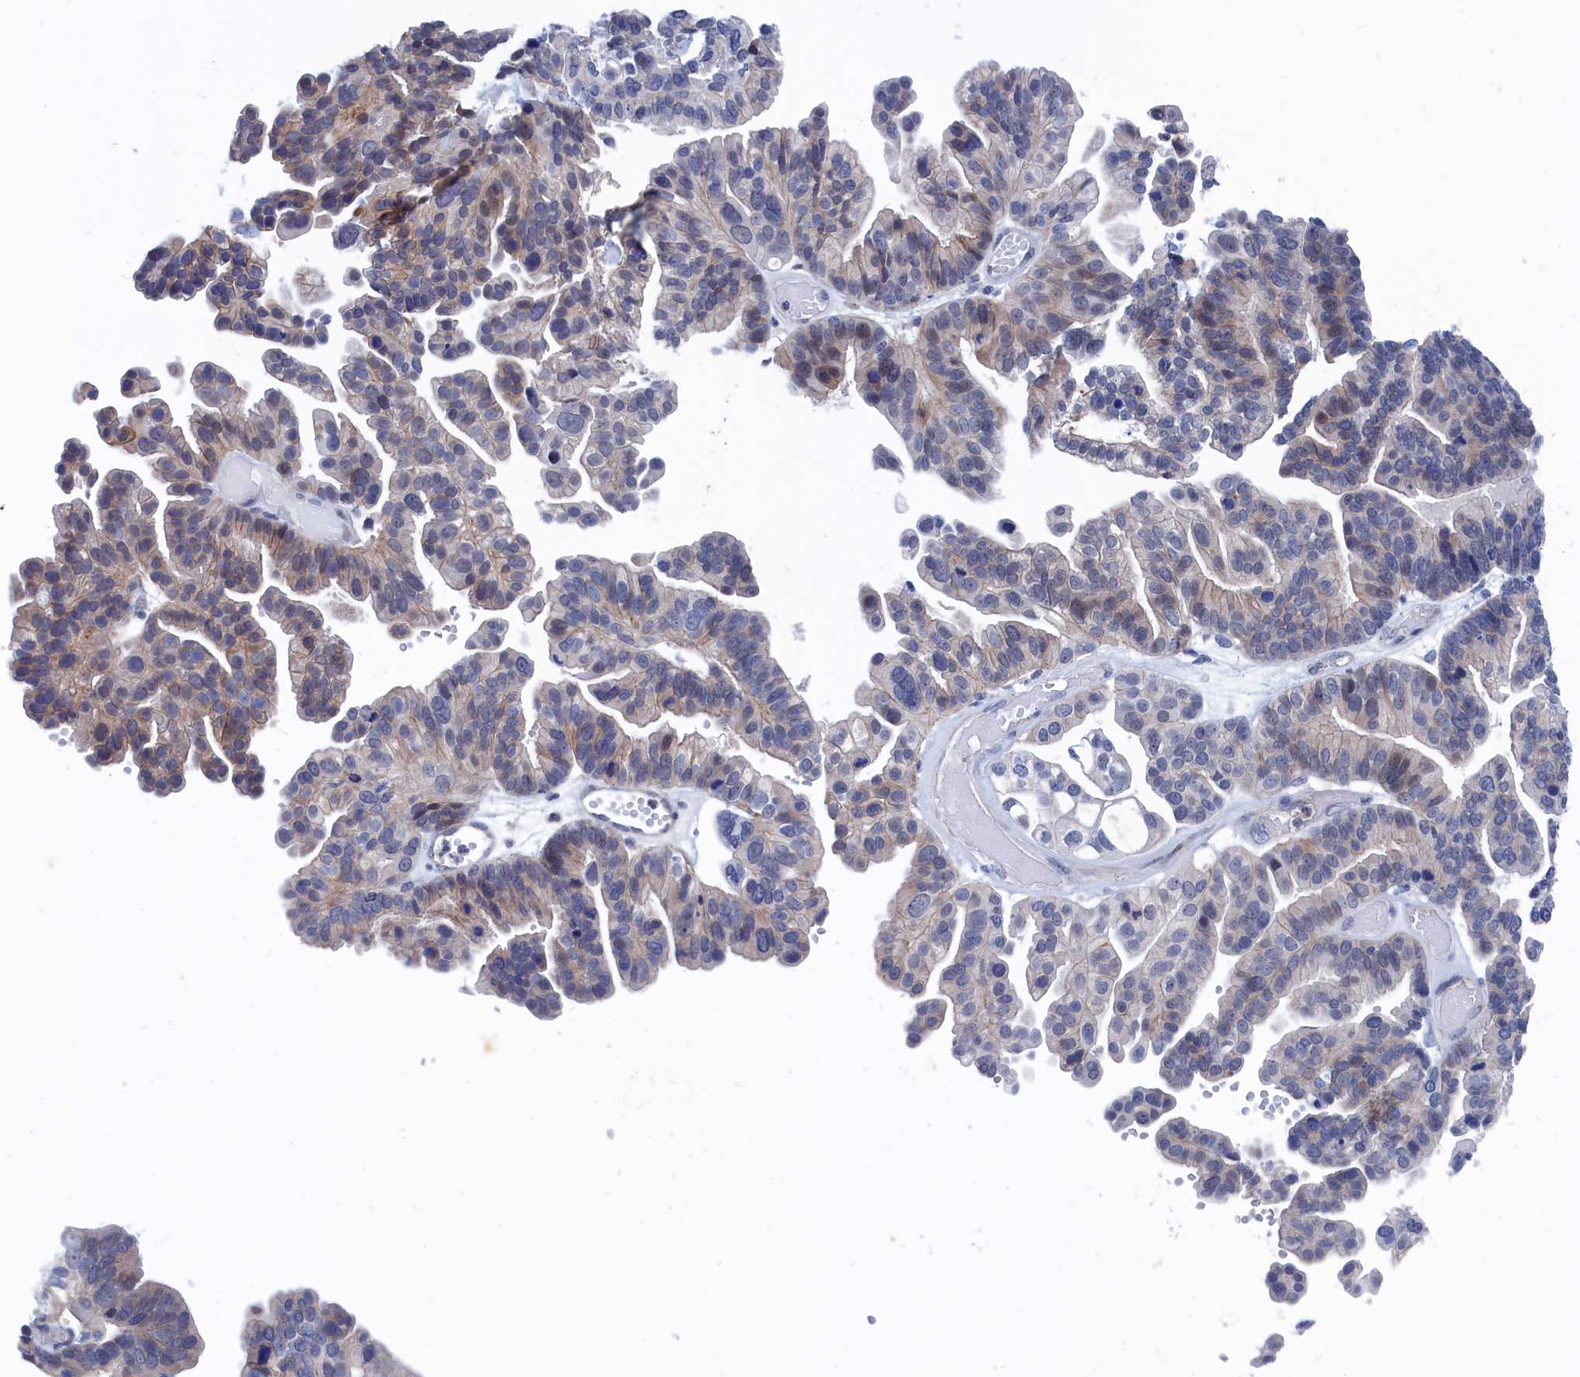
{"staining": {"intensity": "moderate", "quantity": "<25%", "location": "cytoplasmic/membranous"}, "tissue": "ovarian cancer", "cell_type": "Tumor cells", "image_type": "cancer", "snomed": [{"axis": "morphology", "description": "Cystadenocarcinoma, serous, NOS"}, {"axis": "topography", "description": "Ovary"}], "caption": "A brown stain highlights moderate cytoplasmic/membranous staining of a protein in human serous cystadenocarcinoma (ovarian) tumor cells.", "gene": "MARCHF3", "patient": {"sex": "female", "age": 56}}